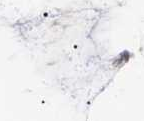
{"staining": {"intensity": "moderate", "quantity": ">75%", "location": "cytoplasmic/membranous,nuclear"}, "tissue": "ovarian cancer", "cell_type": "Tumor cells", "image_type": "cancer", "snomed": [{"axis": "morphology", "description": "Cystadenocarcinoma, mucinous, NOS"}, {"axis": "topography", "description": "Ovary"}], "caption": "Ovarian cancer (mucinous cystadenocarcinoma) stained with DAB (3,3'-diaminobenzidine) immunohistochemistry (IHC) displays medium levels of moderate cytoplasmic/membranous and nuclear expression in about >75% of tumor cells. (Brightfield microscopy of DAB IHC at high magnification).", "gene": "TP53I3", "patient": {"sex": "female", "age": 39}}